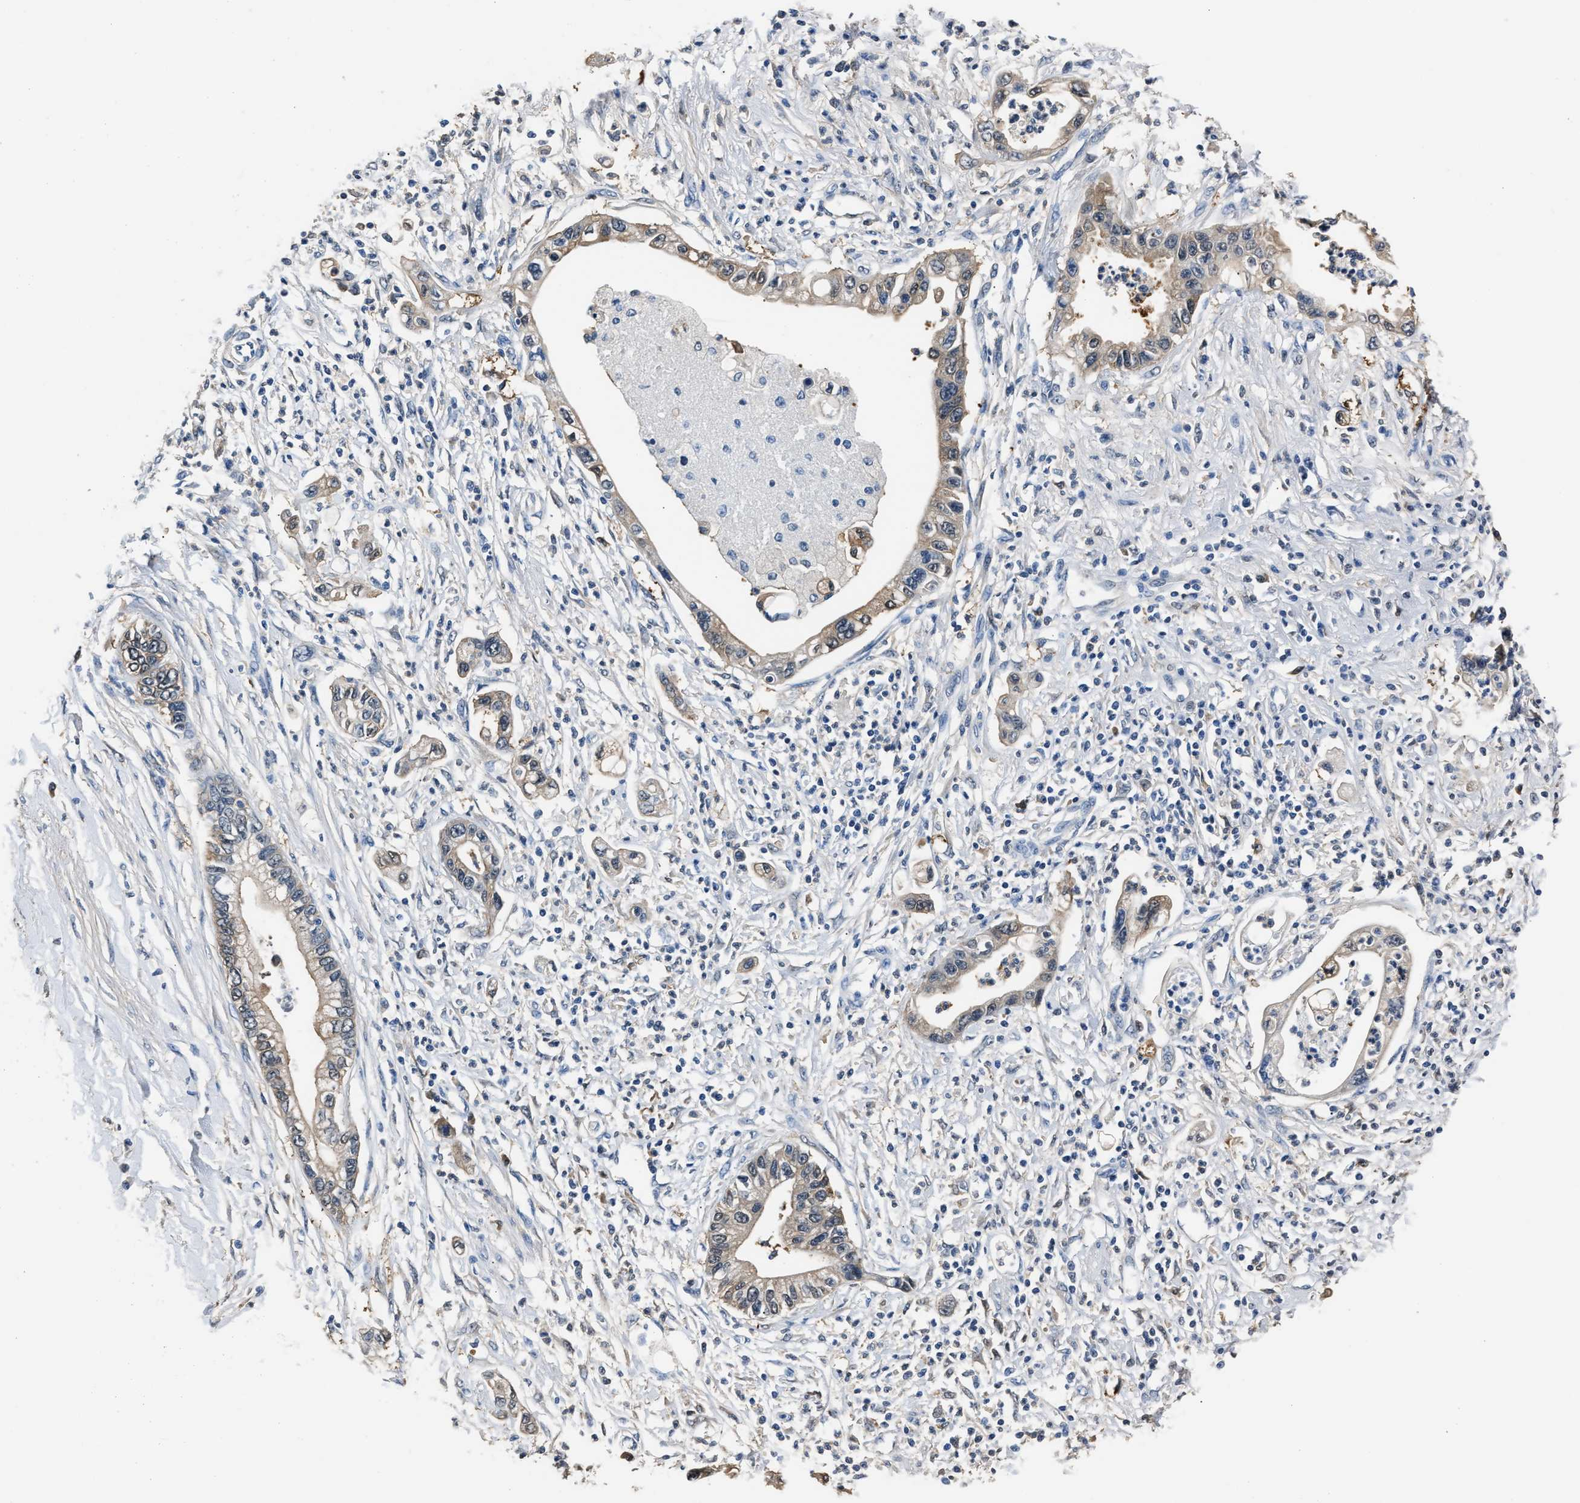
{"staining": {"intensity": "weak", "quantity": ">75%", "location": "cytoplasmic/membranous"}, "tissue": "pancreatic cancer", "cell_type": "Tumor cells", "image_type": "cancer", "snomed": [{"axis": "morphology", "description": "Adenocarcinoma, NOS"}, {"axis": "topography", "description": "Pancreas"}], "caption": "This is an image of immunohistochemistry (IHC) staining of pancreatic cancer (adenocarcinoma), which shows weak staining in the cytoplasmic/membranous of tumor cells.", "gene": "GSTP1", "patient": {"sex": "male", "age": 56}}